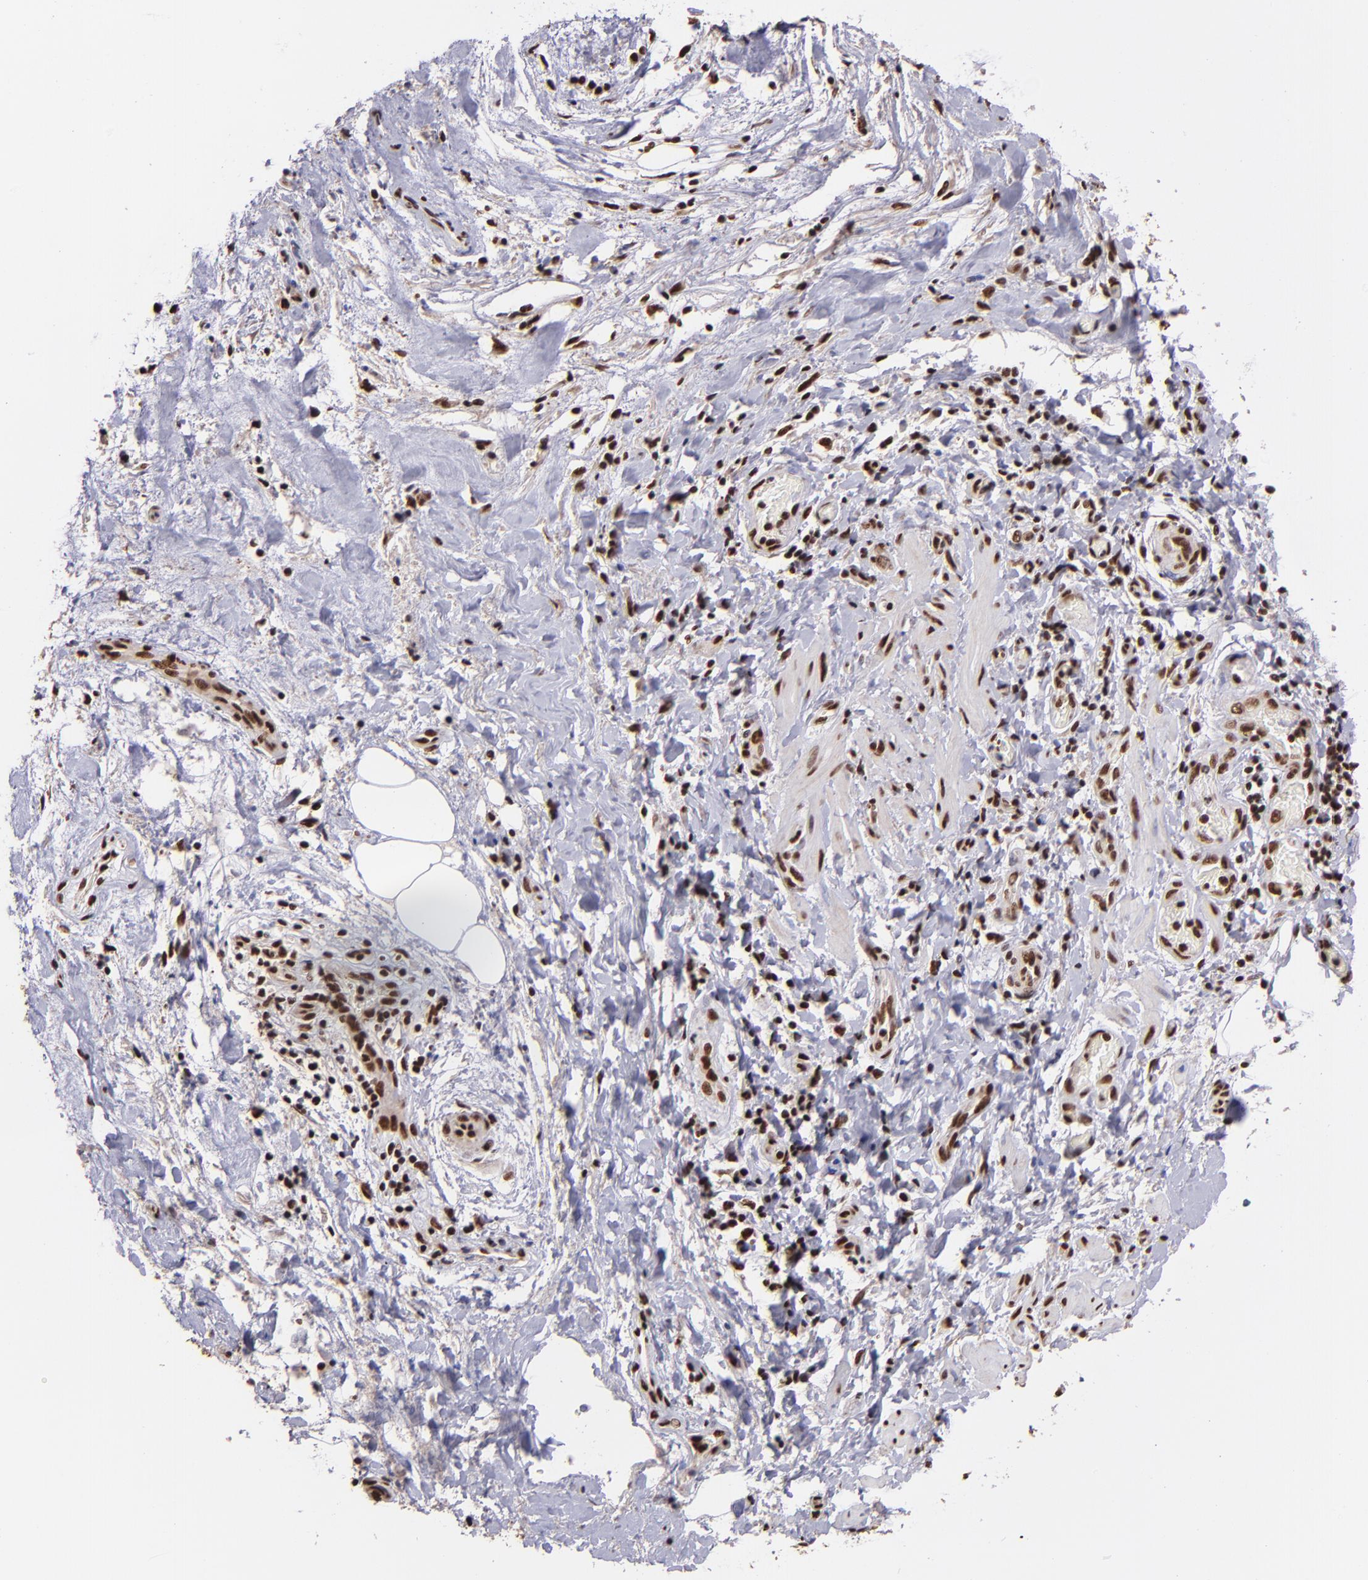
{"staining": {"intensity": "strong", "quantity": ">75%", "location": "nuclear"}, "tissue": "liver cancer", "cell_type": "Tumor cells", "image_type": "cancer", "snomed": [{"axis": "morphology", "description": "Cholangiocarcinoma"}, {"axis": "topography", "description": "Liver"}], "caption": "Tumor cells reveal high levels of strong nuclear staining in approximately >75% of cells in liver cholangiocarcinoma.", "gene": "PQBP1", "patient": {"sex": "male", "age": 58}}